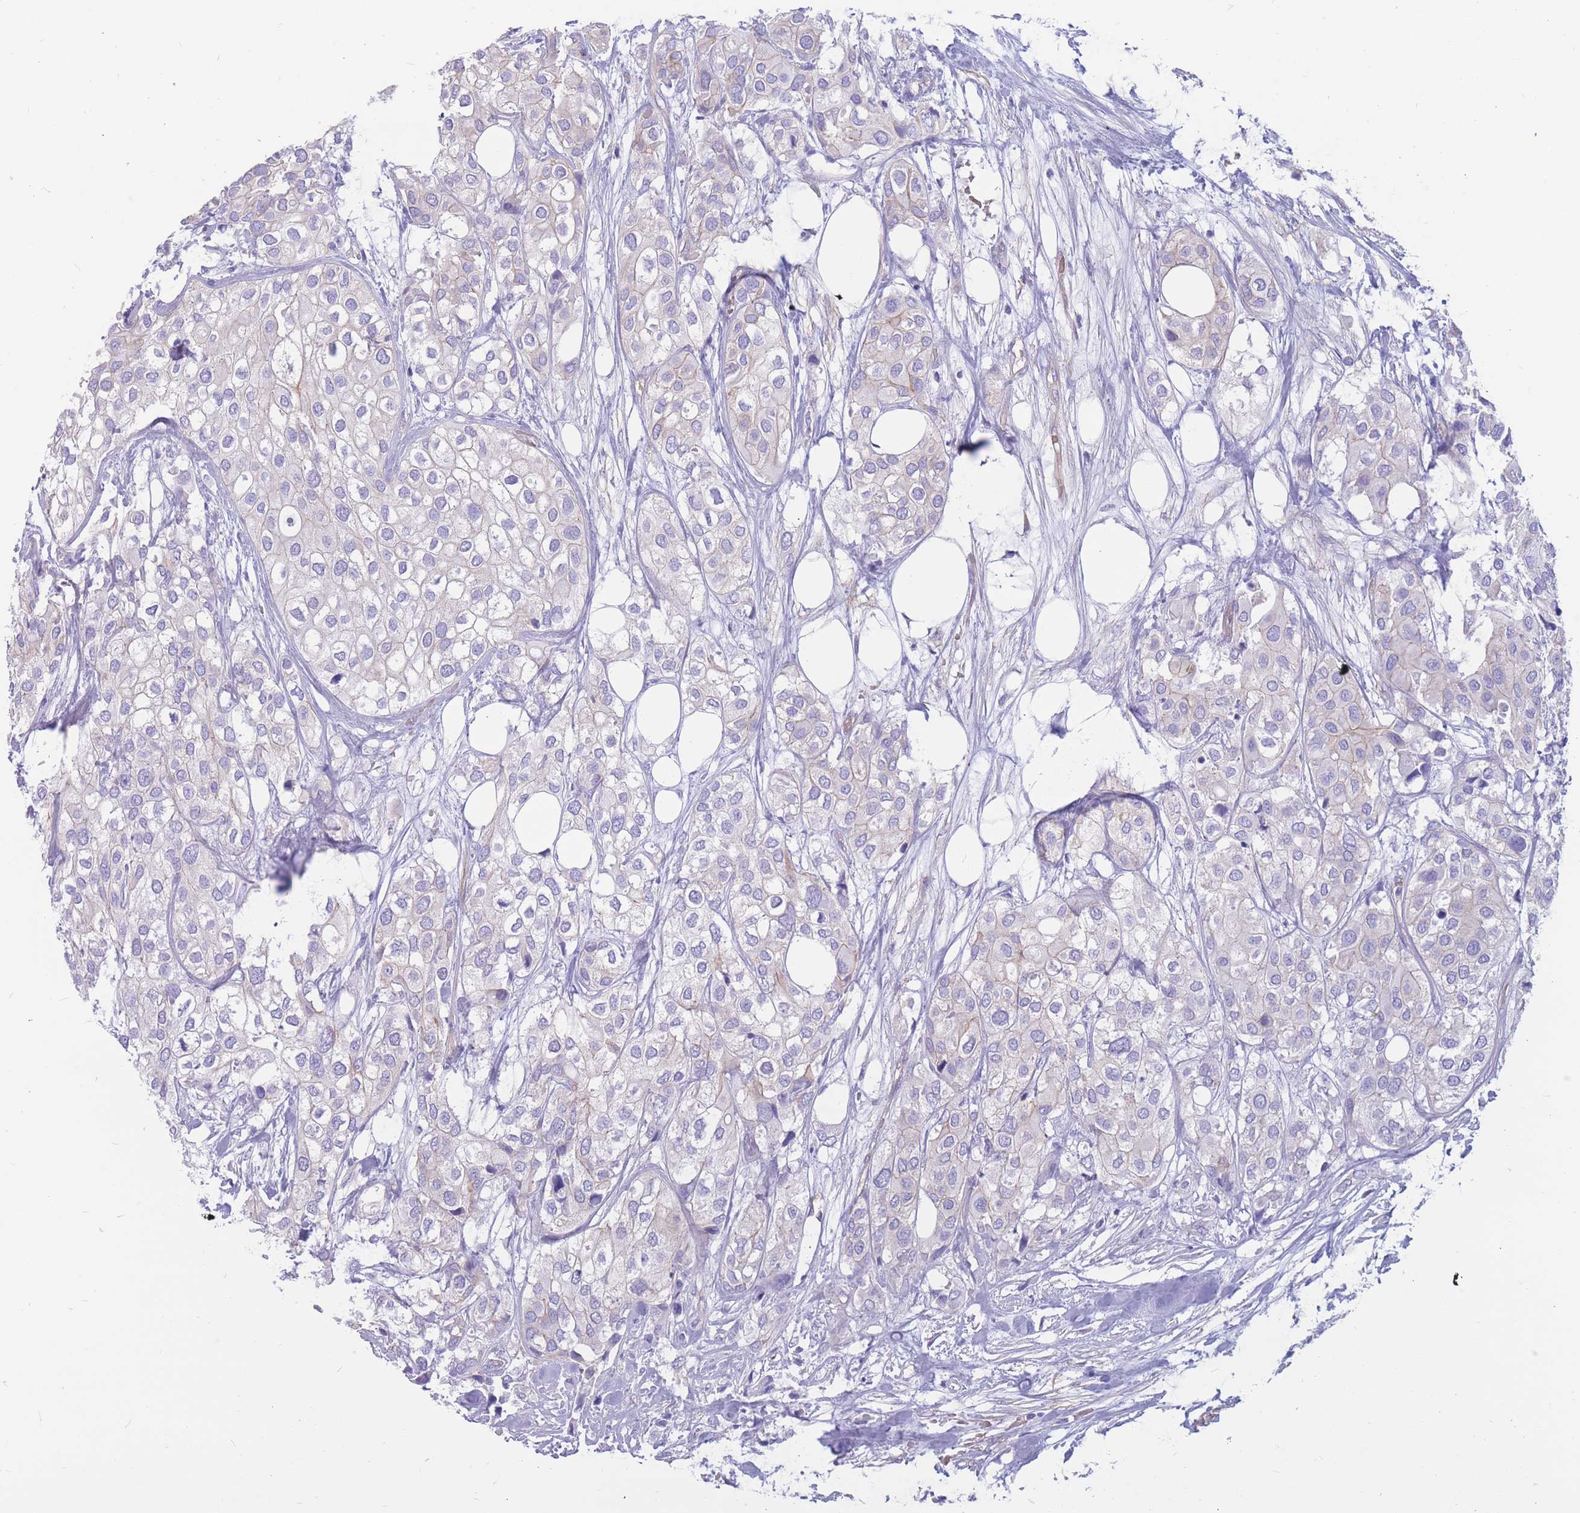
{"staining": {"intensity": "negative", "quantity": "none", "location": "none"}, "tissue": "urothelial cancer", "cell_type": "Tumor cells", "image_type": "cancer", "snomed": [{"axis": "morphology", "description": "Urothelial carcinoma, High grade"}, {"axis": "topography", "description": "Urinary bladder"}], "caption": "This histopathology image is of urothelial cancer stained with immunohistochemistry (IHC) to label a protein in brown with the nuclei are counter-stained blue. There is no expression in tumor cells.", "gene": "ADD2", "patient": {"sex": "male", "age": 64}}